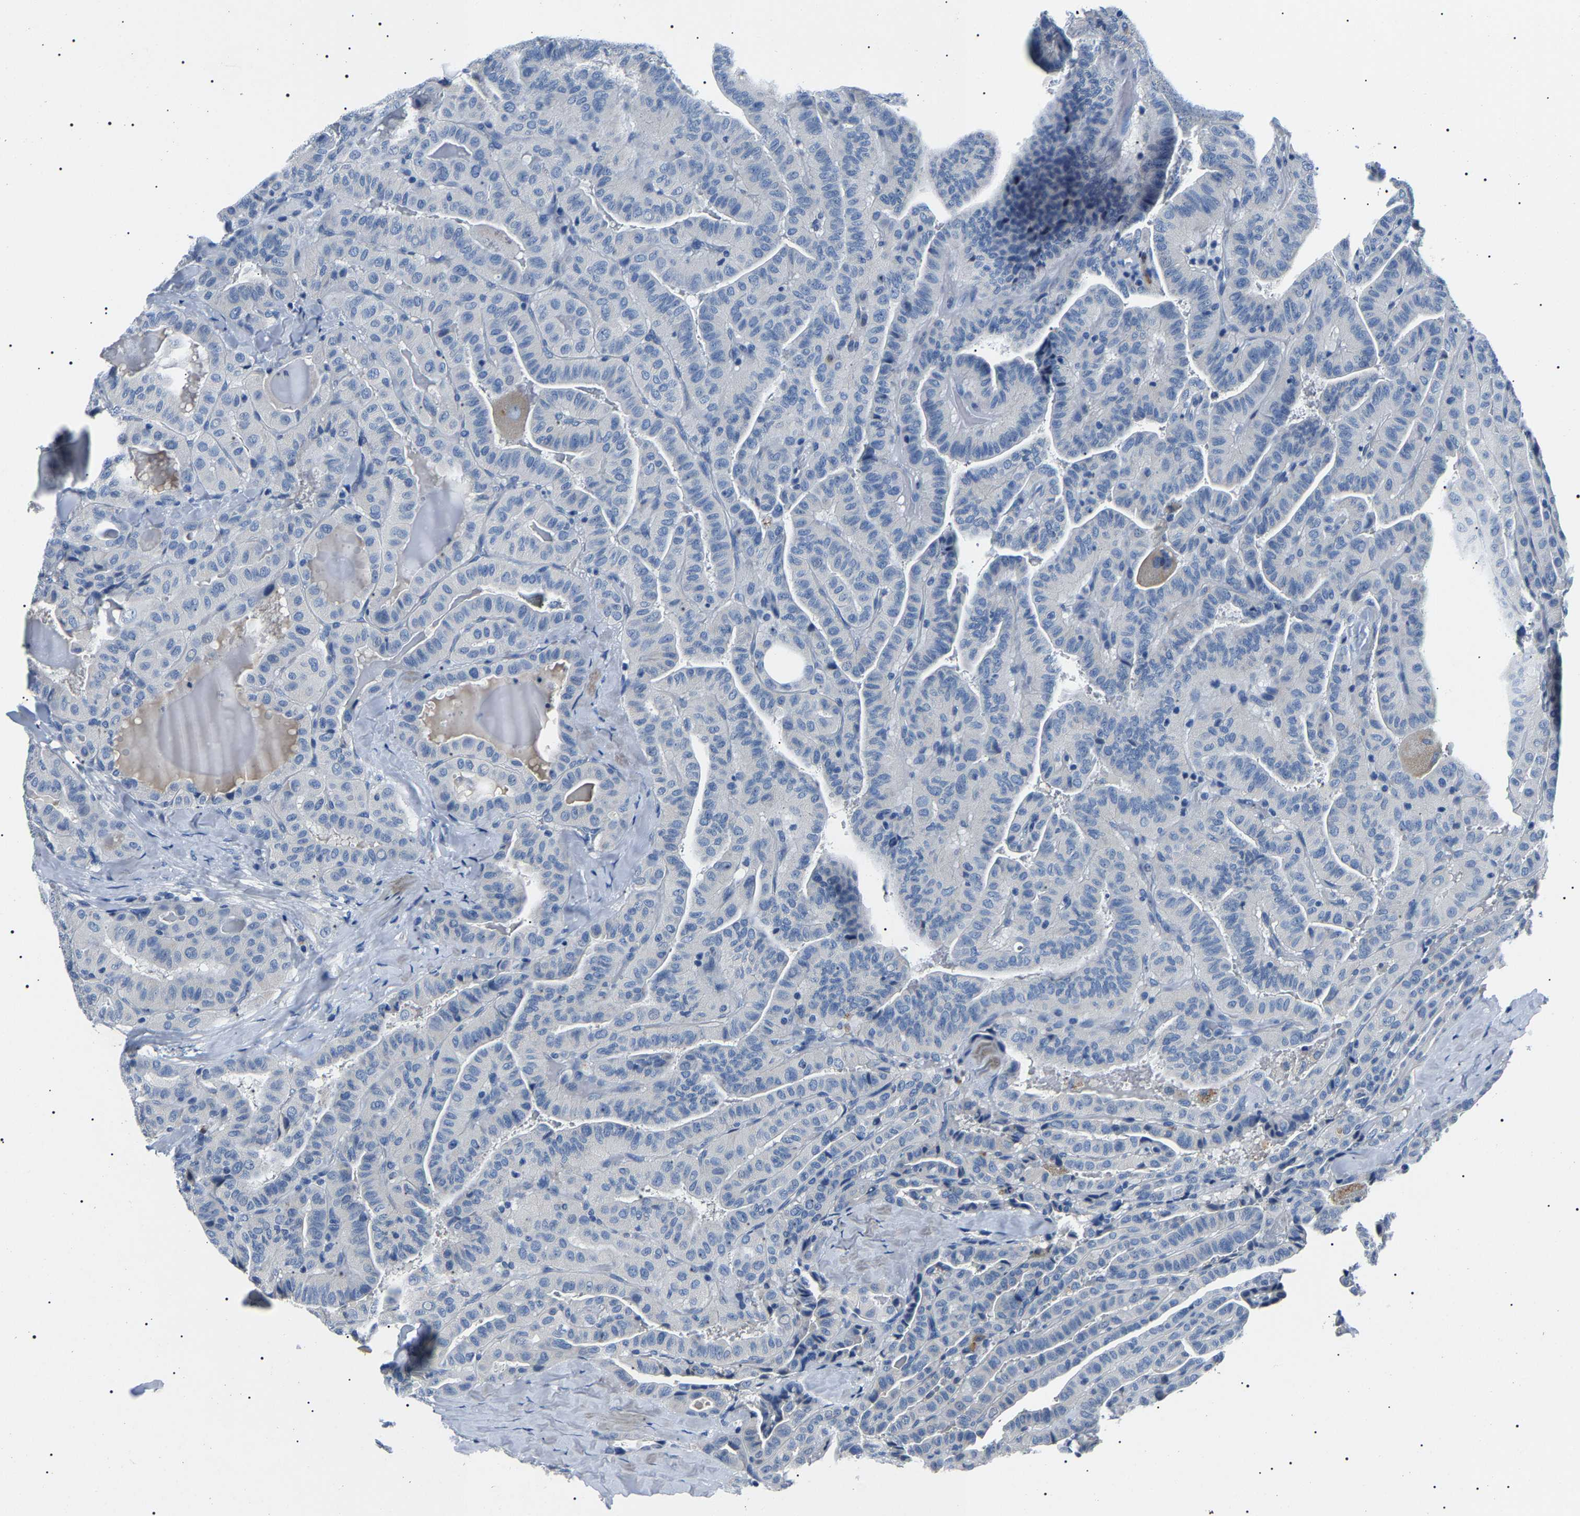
{"staining": {"intensity": "negative", "quantity": "none", "location": "none"}, "tissue": "thyroid cancer", "cell_type": "Tumor cells", "image_type": "cancer", "snomed": [{"axis": "morphology", "description": "Papillary adenocarcinoma, NOS"}, {"axis": "topography", "description": "Thyroid gland"}], "caption": "Protein analysis of papillary adenocarcinoma (thyroid) shows no significant expression in tumor cells.", "gene": "KLK15", "patient": {"sex": "male", "age": 77}}